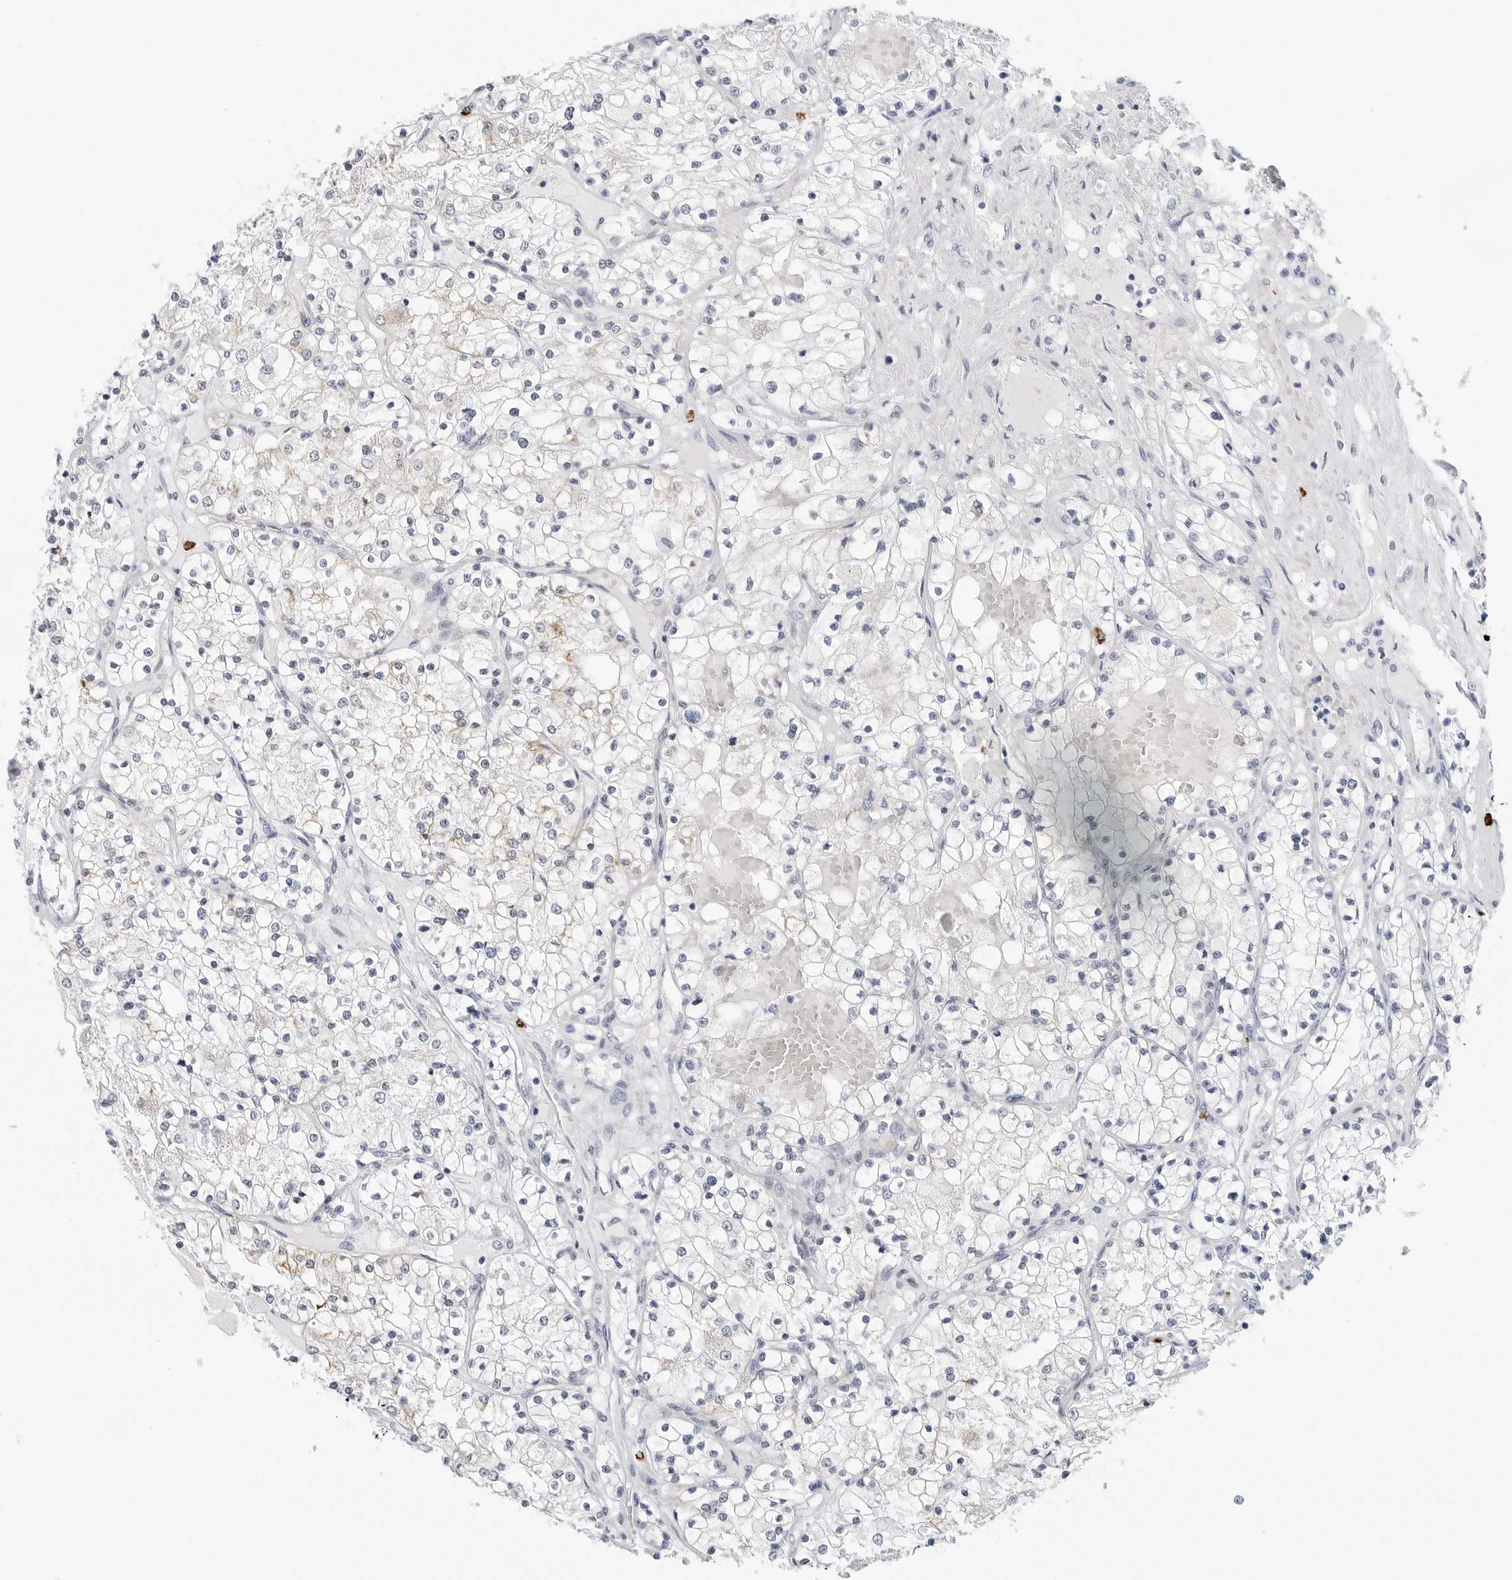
{"staining": {"intensity": "negative", "quantity": "none", "location": "none"}, "tissue": "renal cancer", "cell_type": "Tumor cells", "image_type": "cancer", "snomed": [{"axis": "morphology", "description": "Normal tissue, NOS"}, {"axis": "morphology", "description": "Adenocarcinoma, NOS"}, {"axis": "topography", "description": "Kidney"}], "caption": "Immunohistochemical staining of human renal adenocarcinoma reveals no significant positivity in tumor cells. (Brightfield microscopy of DAB immunohistochemistry at high magnification).", "gene": "HSPB7", "patient": {"sex": "male", "age": 68}}